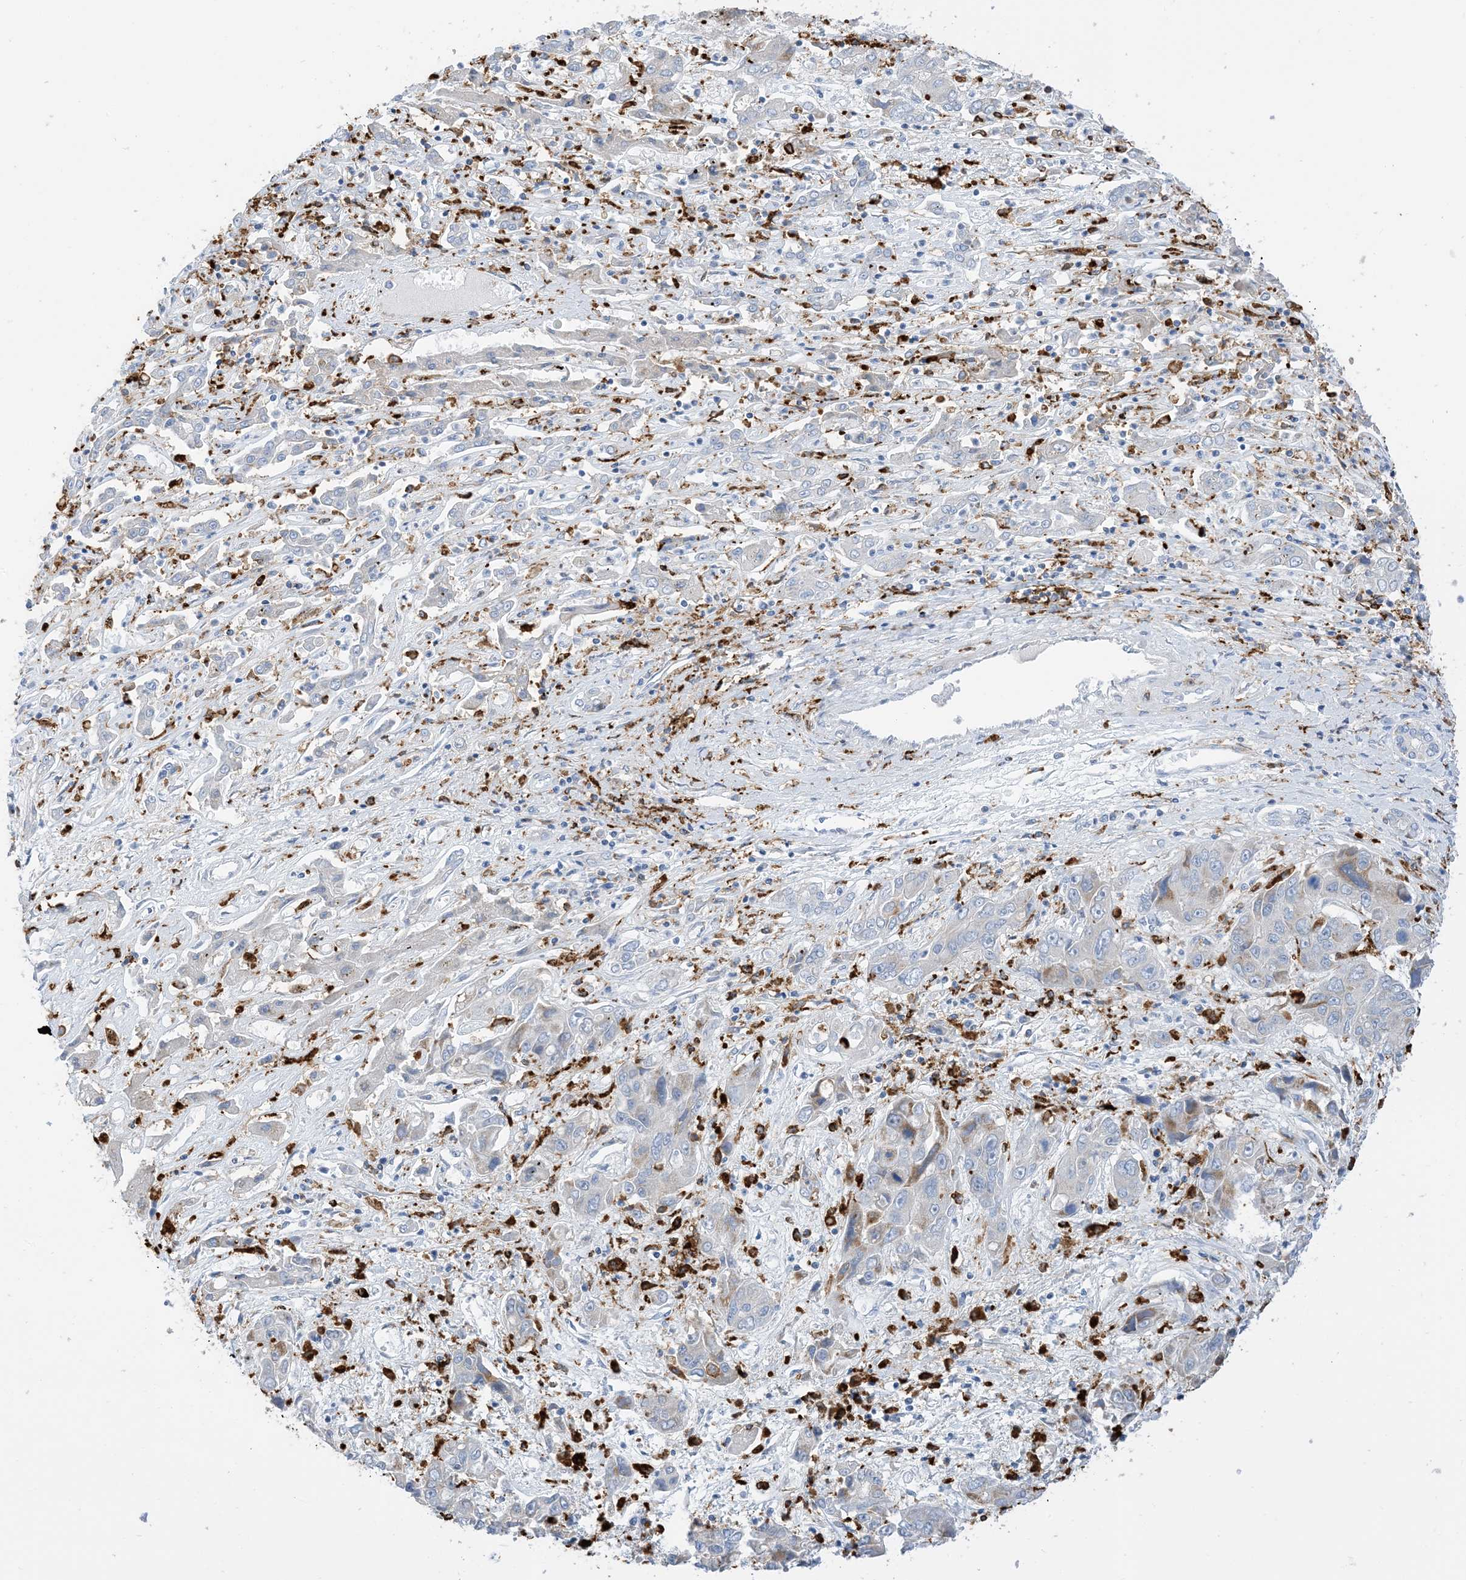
{"staining": {"intensity": "negative", "quantity": "none", "location": "none"}, "tissue": "liver cancer", "cell_type": "Tumor cells", "image_type": "cancer", "snomed": [{"axis": "morphology", "description": "Cholangiocarcinoma"}, {"axis": "topography", "description": "Liver"}], "caption": "Micrograph shows no protein positivity in tumor cells of liver cholangiocarcinoma tissue.", "gene": "DPH3", "patient": {"sex": "male", "age": 67}}